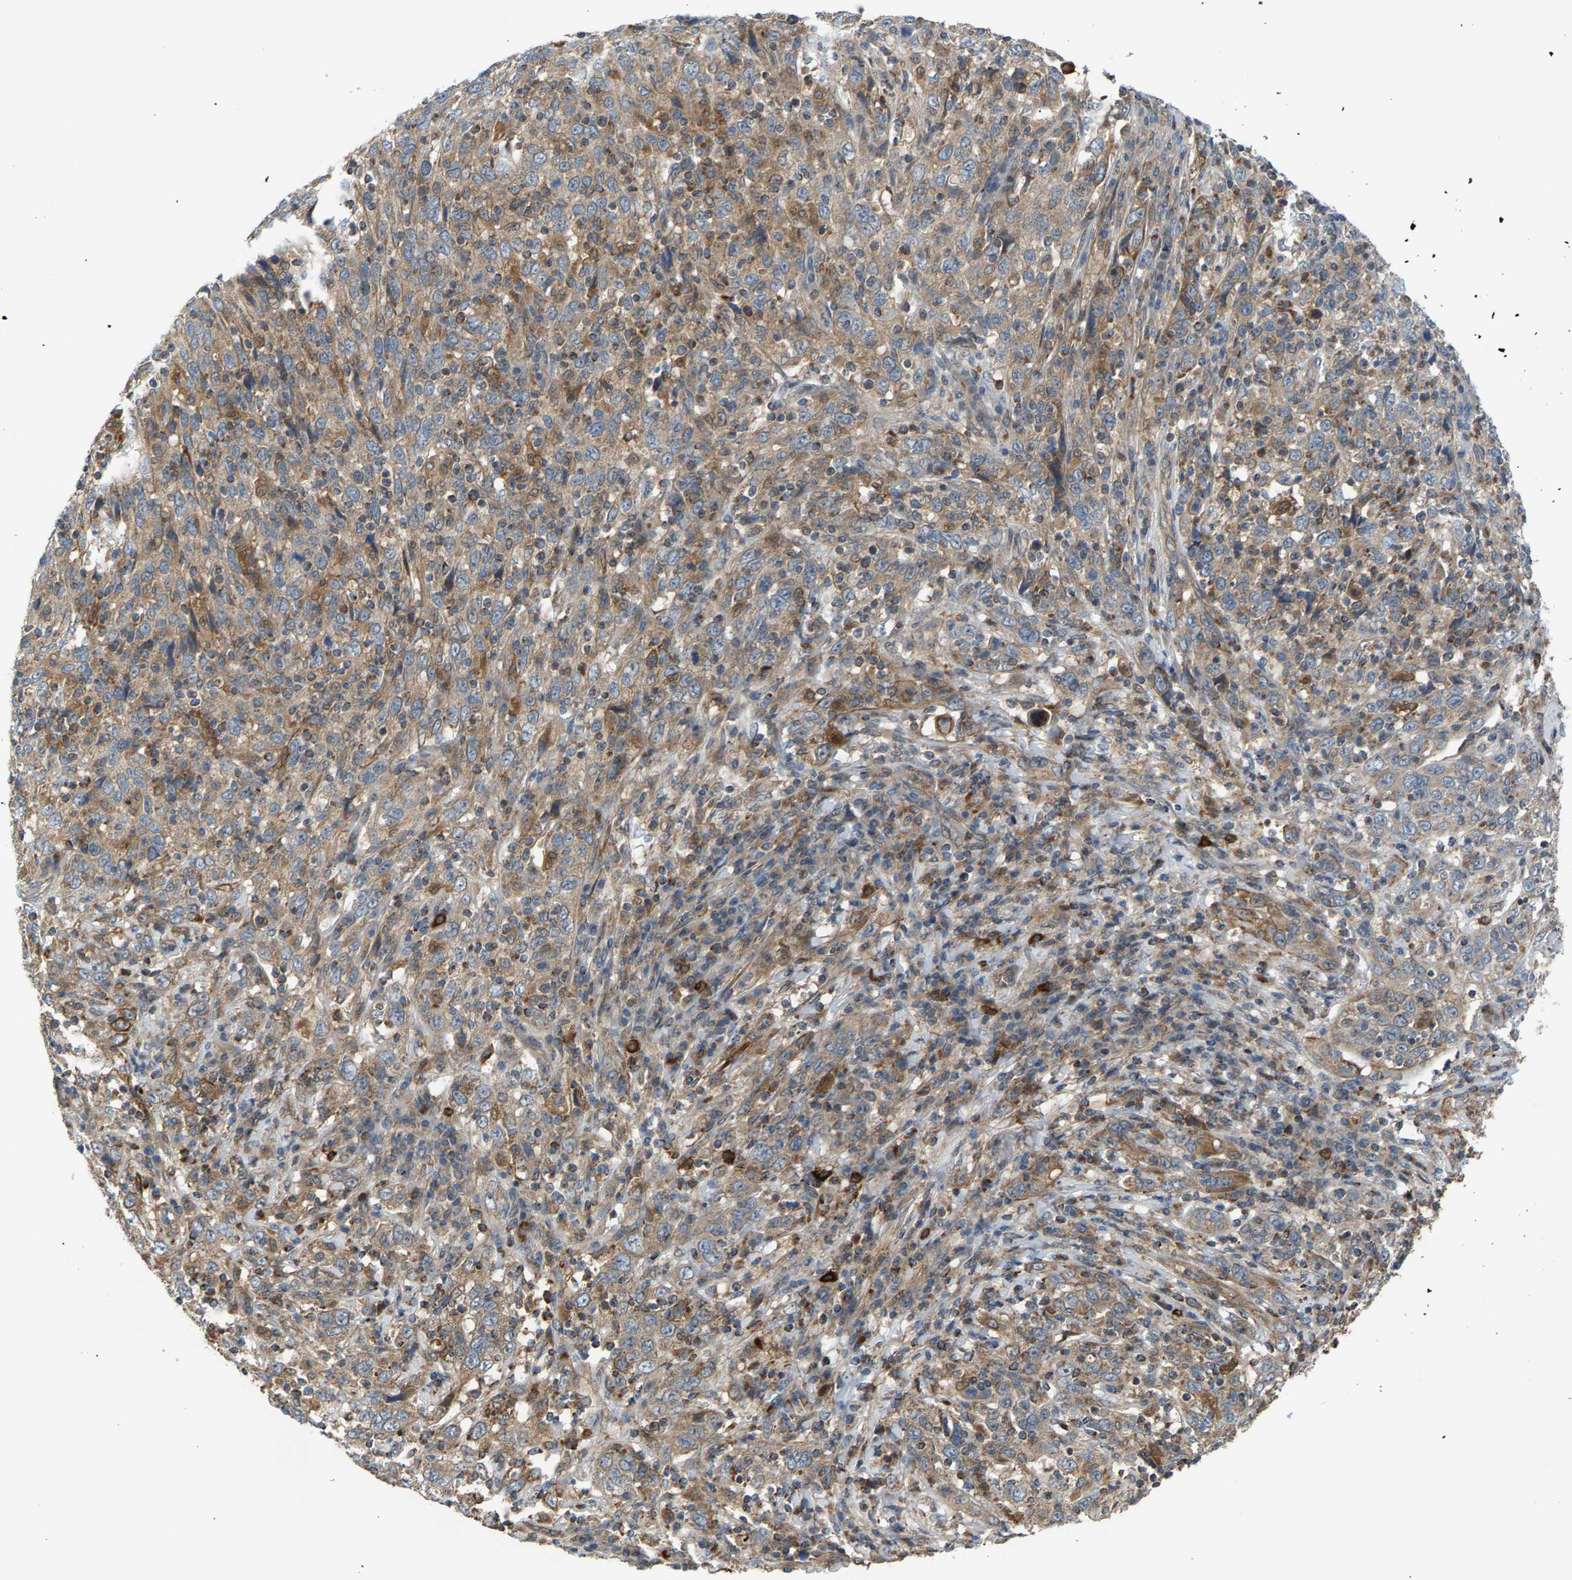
{"staining": {"intensity": "moderate", "quantity": ">75%", "location": "cytoplasmic/membranous"}, "tissue": "cervical cancer", "cell_type": "Tumor cells", "image_type": "cancer", "snomed": [{"axis": "morphology", "description": "Squamous cell carcinoma, NOS"}, {"axis": "topography", "description": "Cervix"}], "caption": "A brown stain shows moderate cytoplasmic/membranous staining of a protein in human cervical cancer tumor cells.", "gene": "PDCL", "patient": {"sex": "female", "age": 46}}